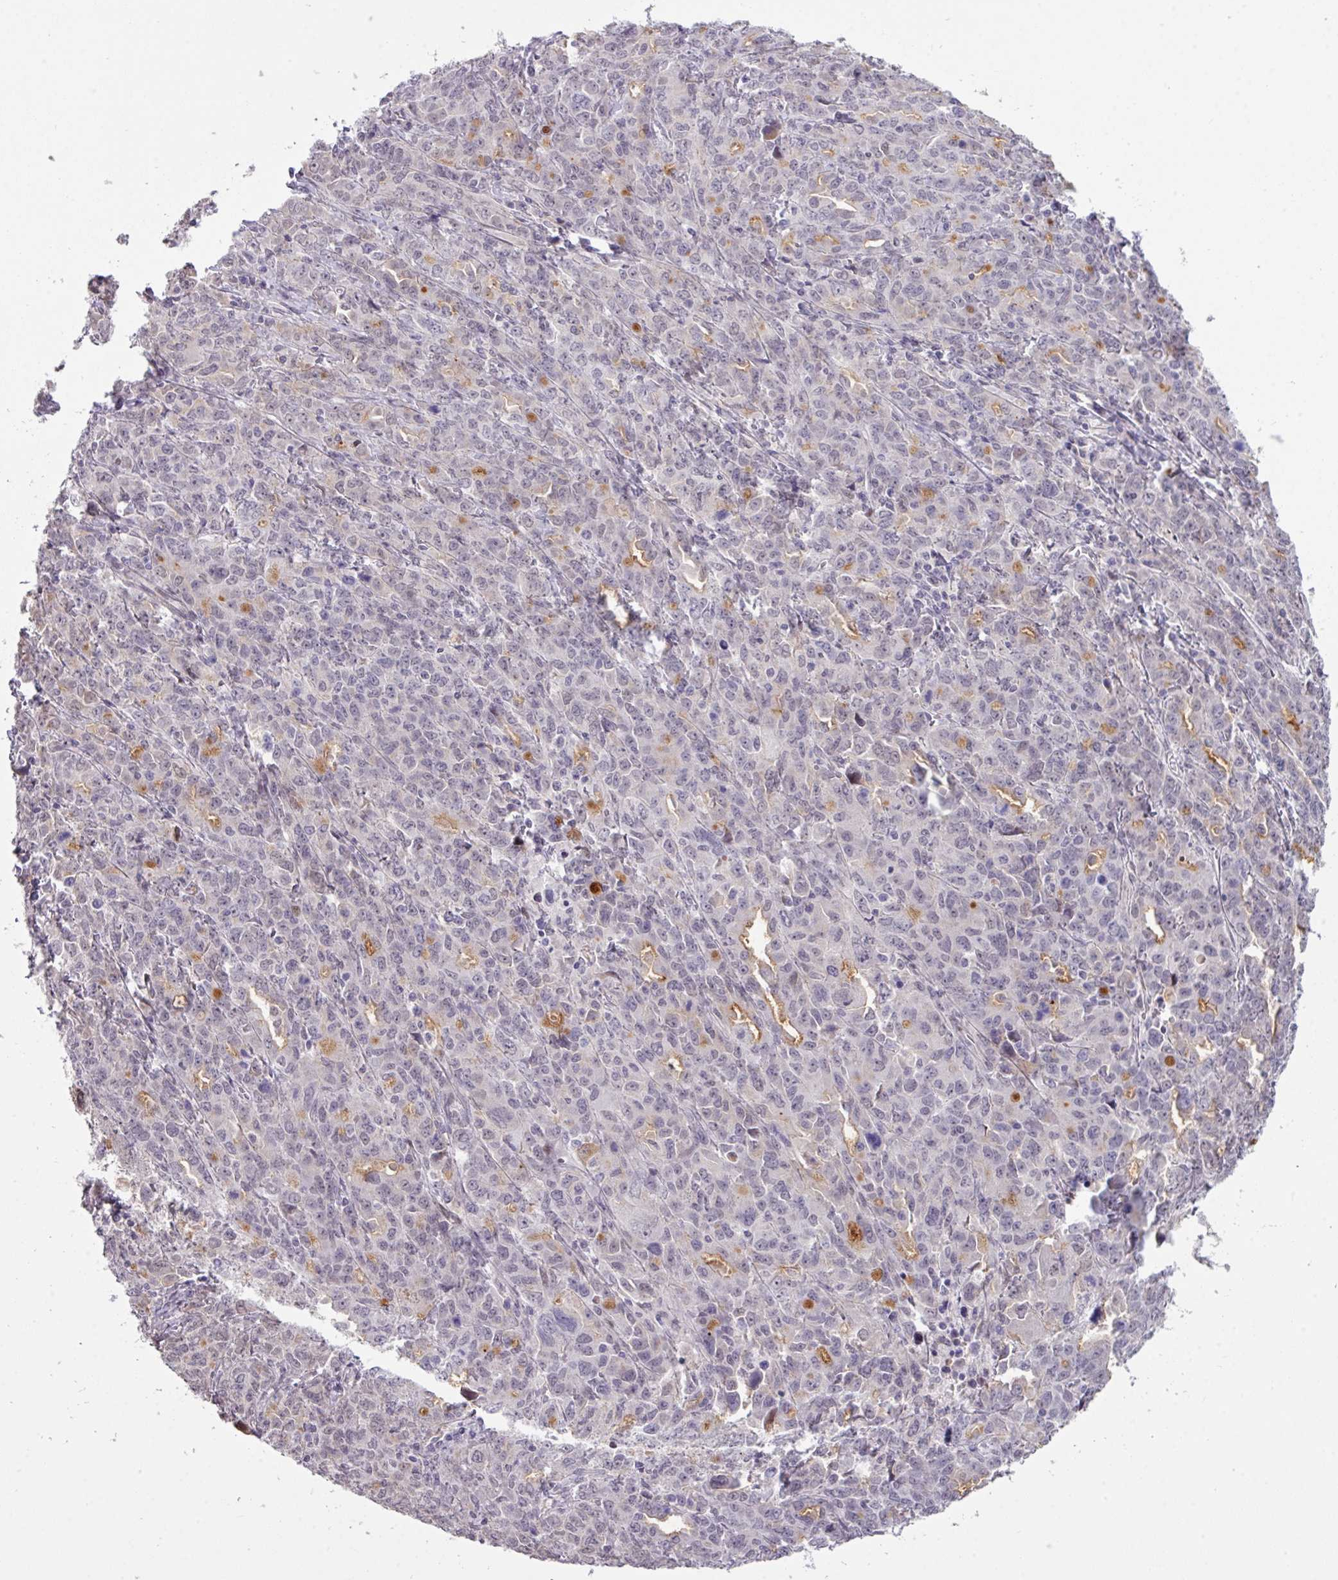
{"staining": {"intensity": "negative", "quantity": "none", "location": "none"}, "tissue": "ovarian cancer", "cell_type": "Tumor cells", "image_type": "cancer", "snomed": [{"axis": "morphology", "description": "Adenocarcinoma, NOS"}, {"axis": "morphology", "description": "Carcinoma, endometroid"}, {"axis": "topography", "description": "Ovary"}], "caption": "Immunohistochemical staining of ovarian adenocarcinoma demonstrates no significant staining in tumor cells.", "gene": "ANKRD13B", "patient": {"sex": "female", "age": 72}}